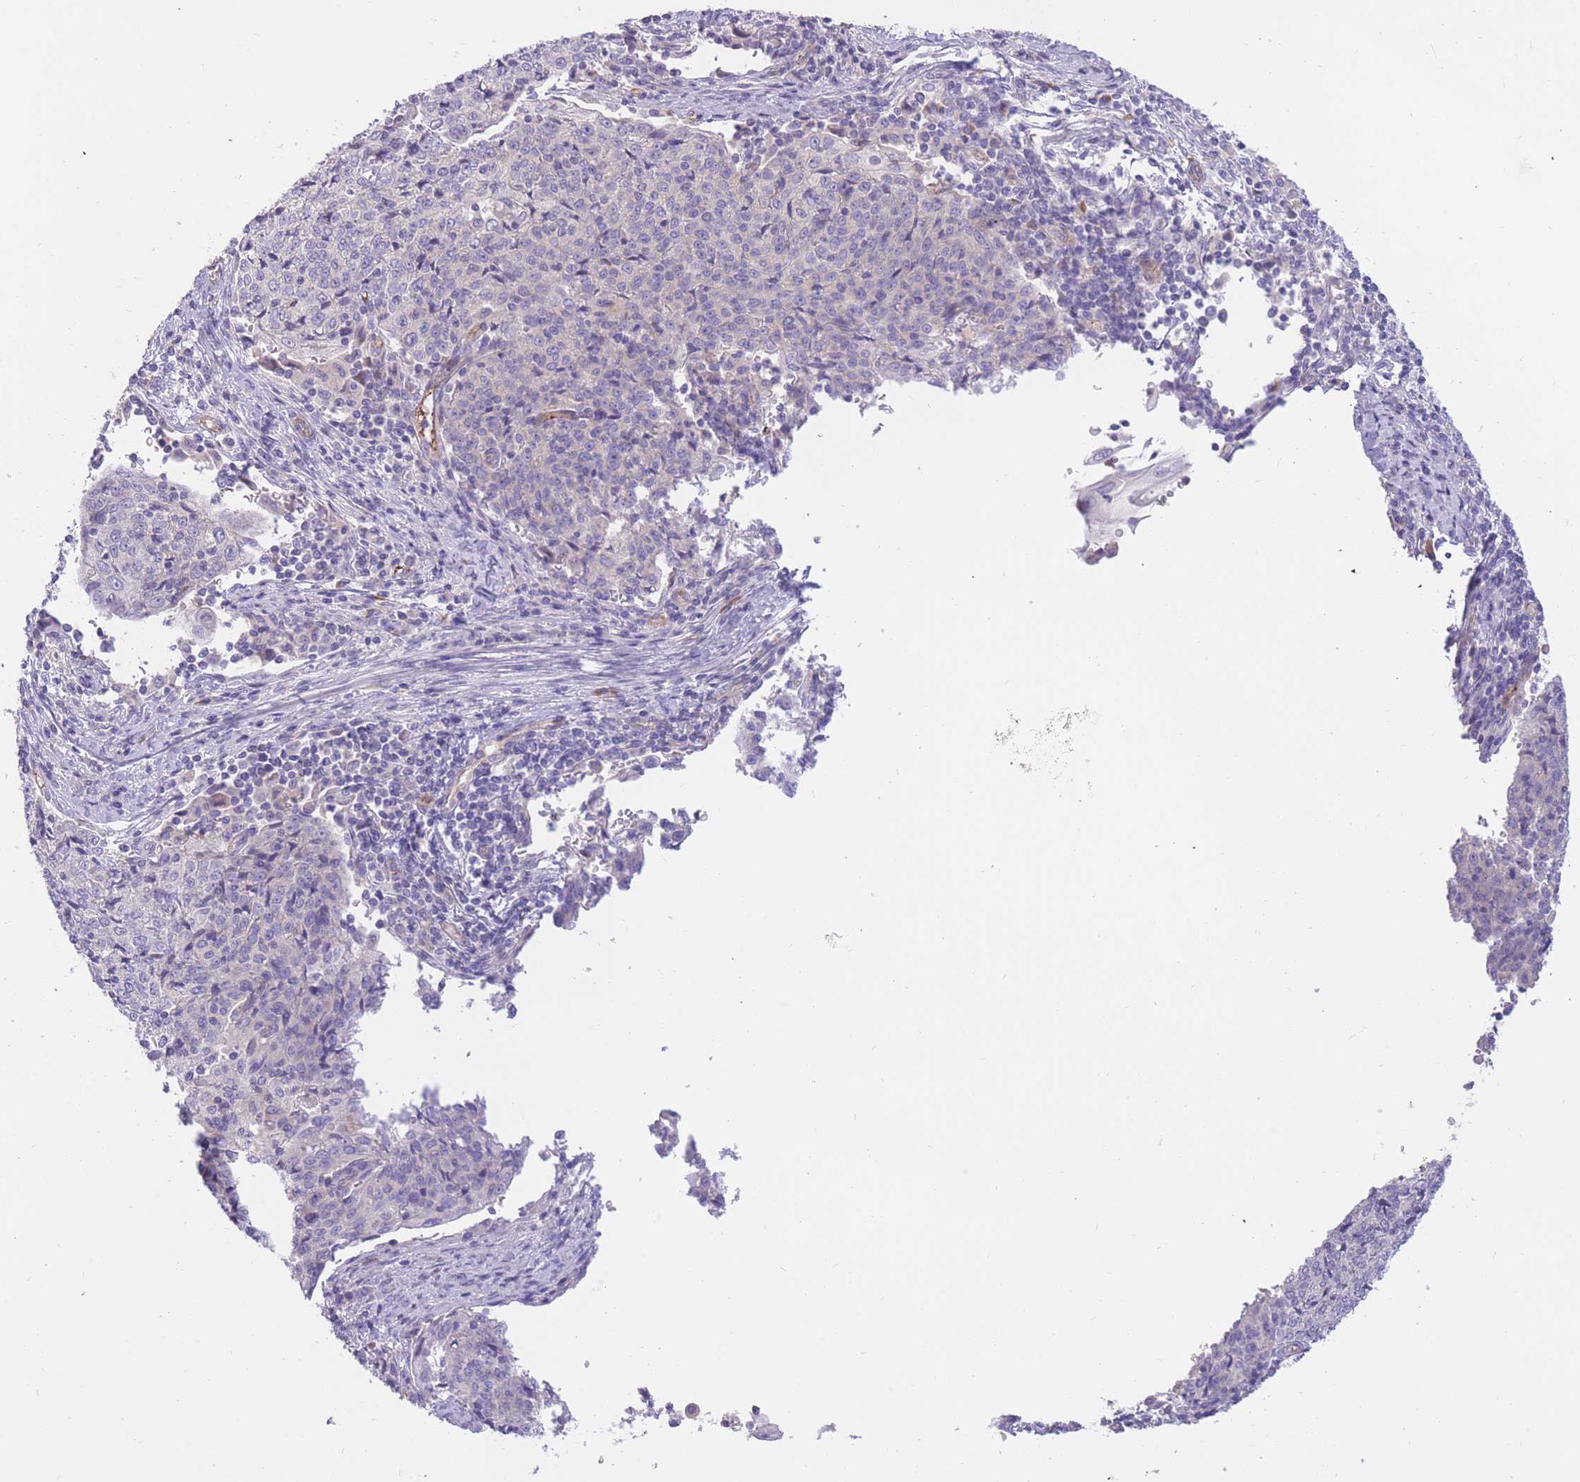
{"staining": {"intensity": "negative", "quantity": "none", "location": "none"}, "tissue": "cervical cancer", "cell_type": "Tumor cells", "image_type": "cancer", "snomed": [{"axis": "morphology", "description": "Squamous cell carcinoma, NOS"}, {"axis": "topography", "description": "Cervix"}], "caption": "DAB immunohistochemical staining of cervical cancer (squamous cell carcinoma) exhibits no significant expression in tumor cells.", "gene": "SULT1A1", "patient": {"sex": "female", "age": 48}}